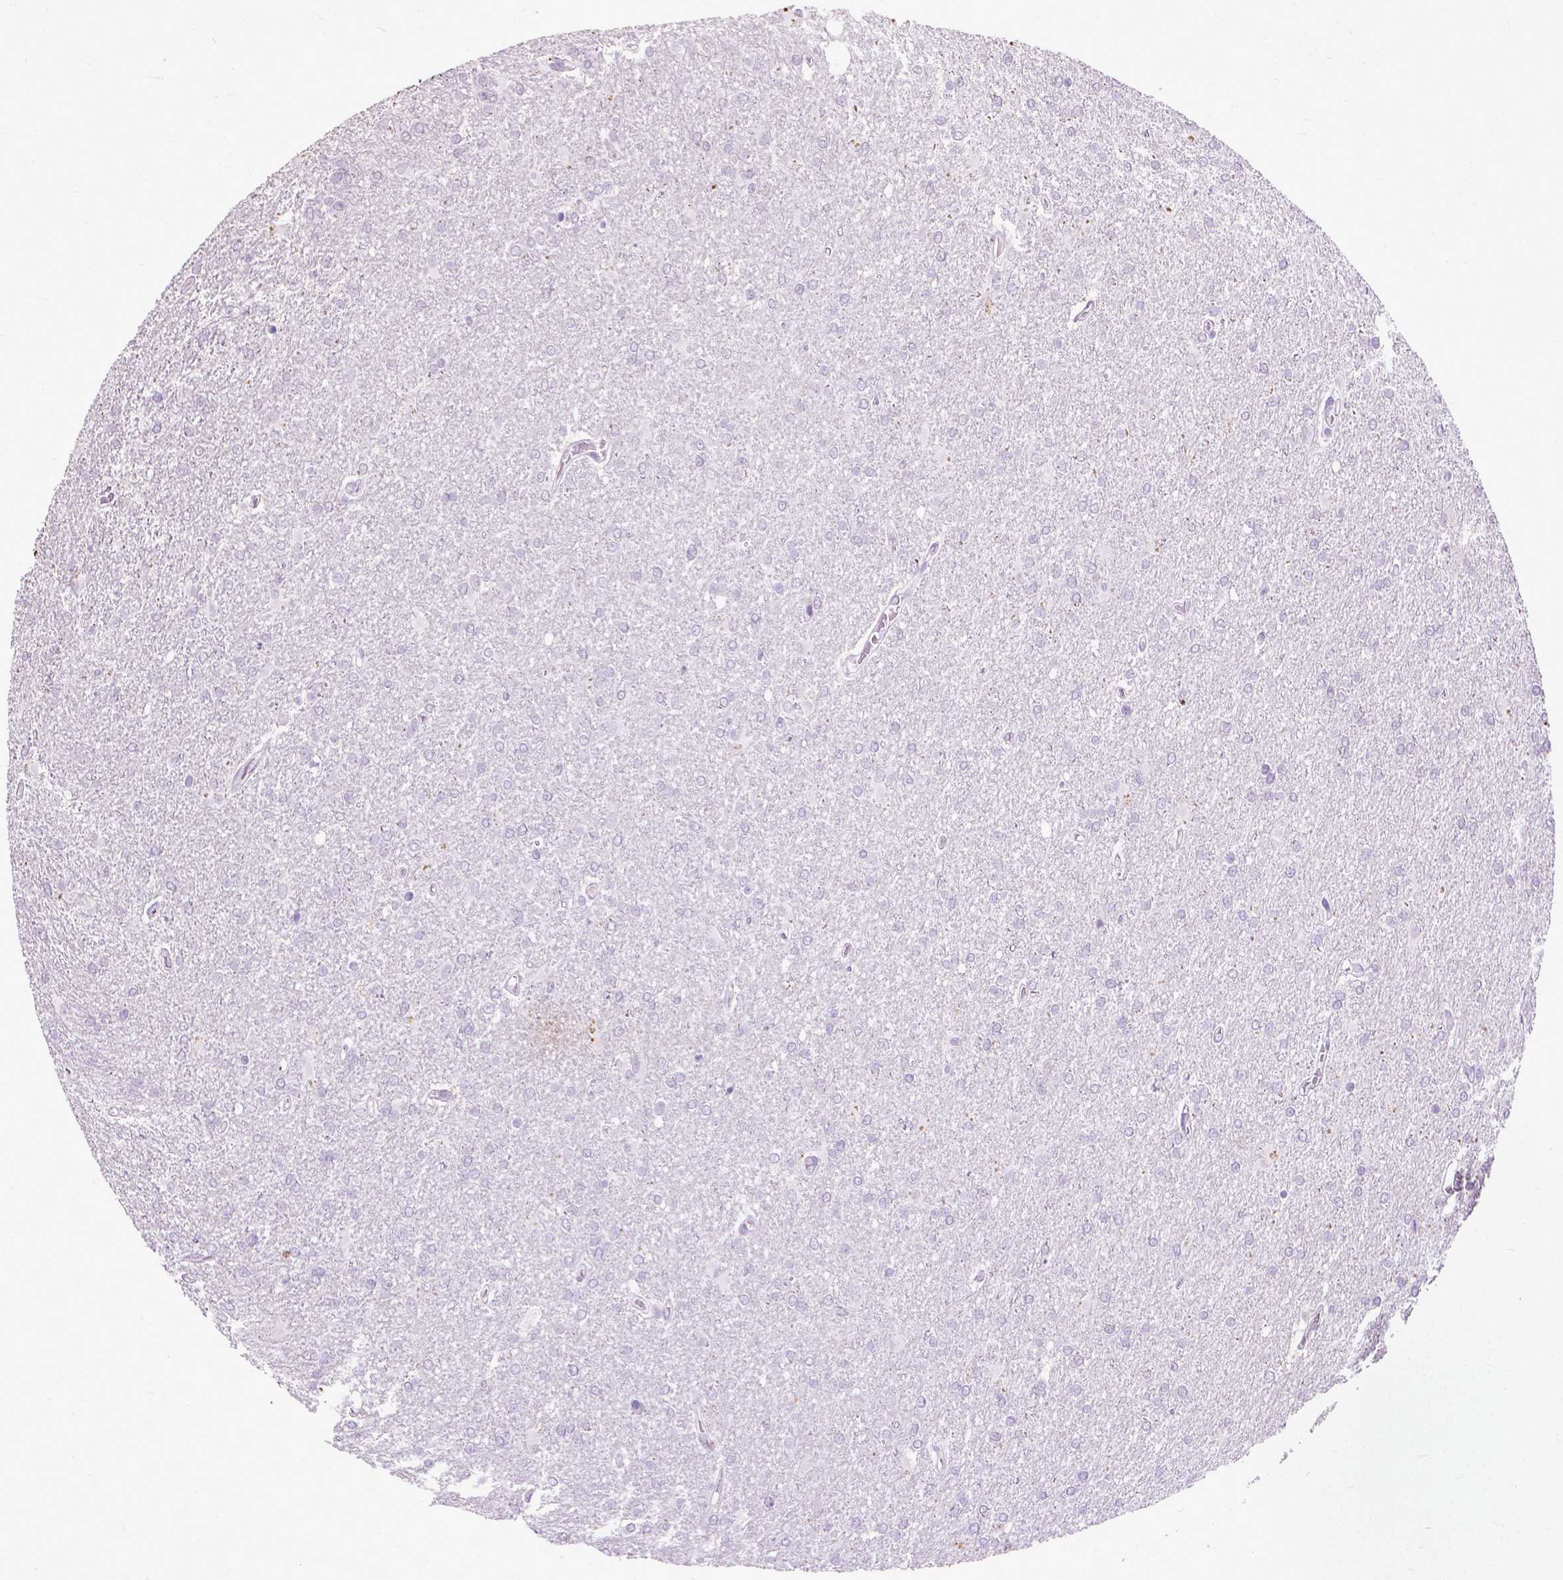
{"staining": {"intensity": "negative", "quantity": "none", "location": "none"}, "tissue": "glioma", "cell_type": "Tumor cells", "image_type": "cancer", "snomed": [{"axis": "morphology", "description": "Glioma, malignant, High grade"}, {"axis": "topography", "description": "Cerebral cortex"}], "caption": "This photomicrograph is of malignant high-grade glioma stained with immunohistochemistry (IHC) to label a protein in brown with the nuclei are counter-stained blue. There is no positivity in tumor cells. The staining was performed using DAB to visualize the protein expression in brown, while the nuclei were stained in blue with hematoxylin (Magnification: 20x).", "gene": "KRT5", "patient": {"sex": "male", "age": 70}}